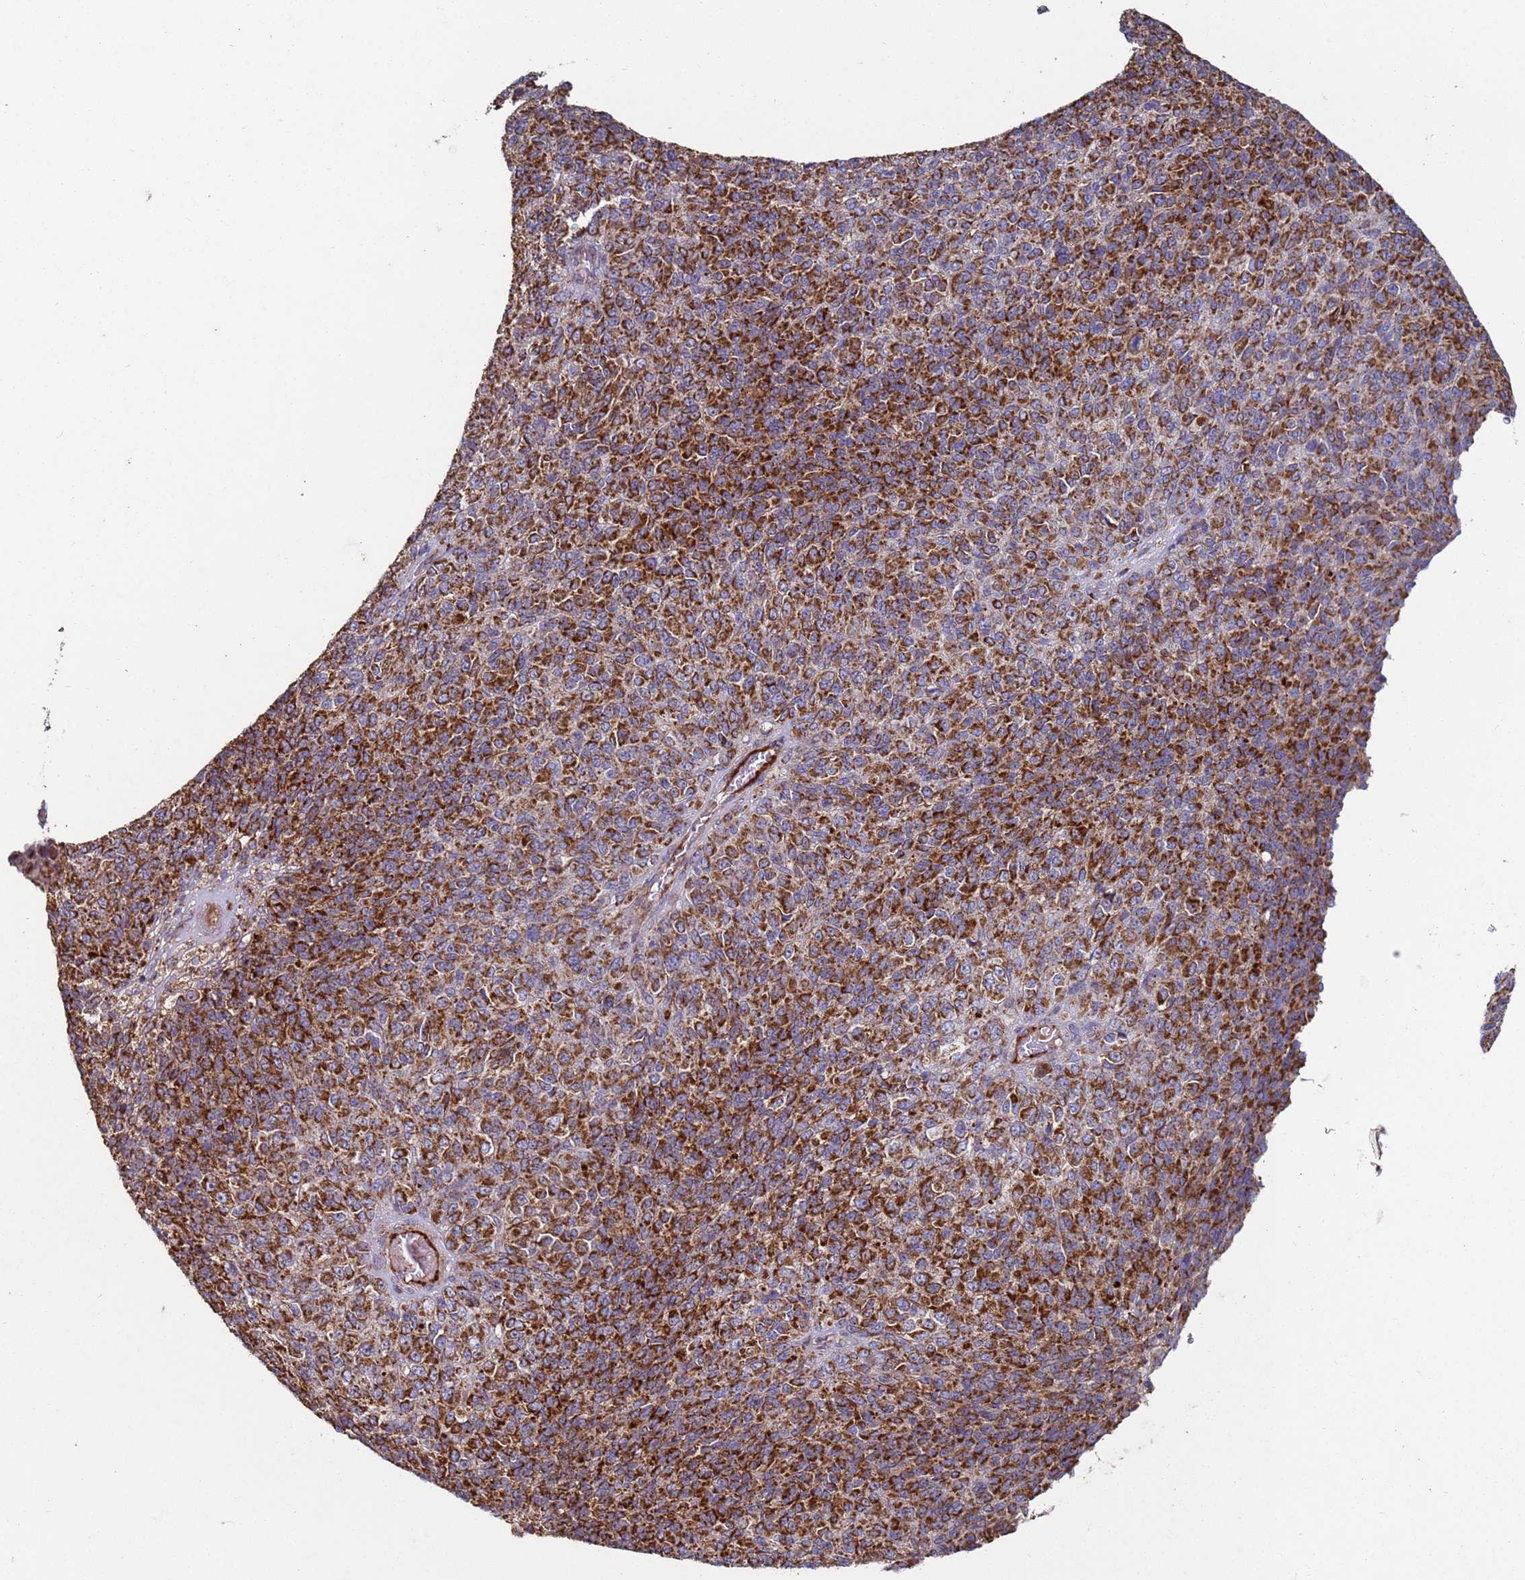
{"staining": {"intensity": "strong", "quantity": ">75%", "location": "cytoplasmic/membranous"}, "tissue": "melanoma", "cell_type": "Tumor cells", "image_type": "cancer", "snomed": [{"axis": "morphology", "description": "Malignant melanoma, Metastatic site"}, {"axis": "topography", "description": "Brain"}], "caption": "Immunohistochemistry (DAB (3,3'-diaminobenzidine)) staining of human melanoma demonstrates strong cytoplasmic/membranous protein expression in about >75% of tumor cells.", "gene": "FBXO33", "patient": {"sex": "female", "age": 56}}